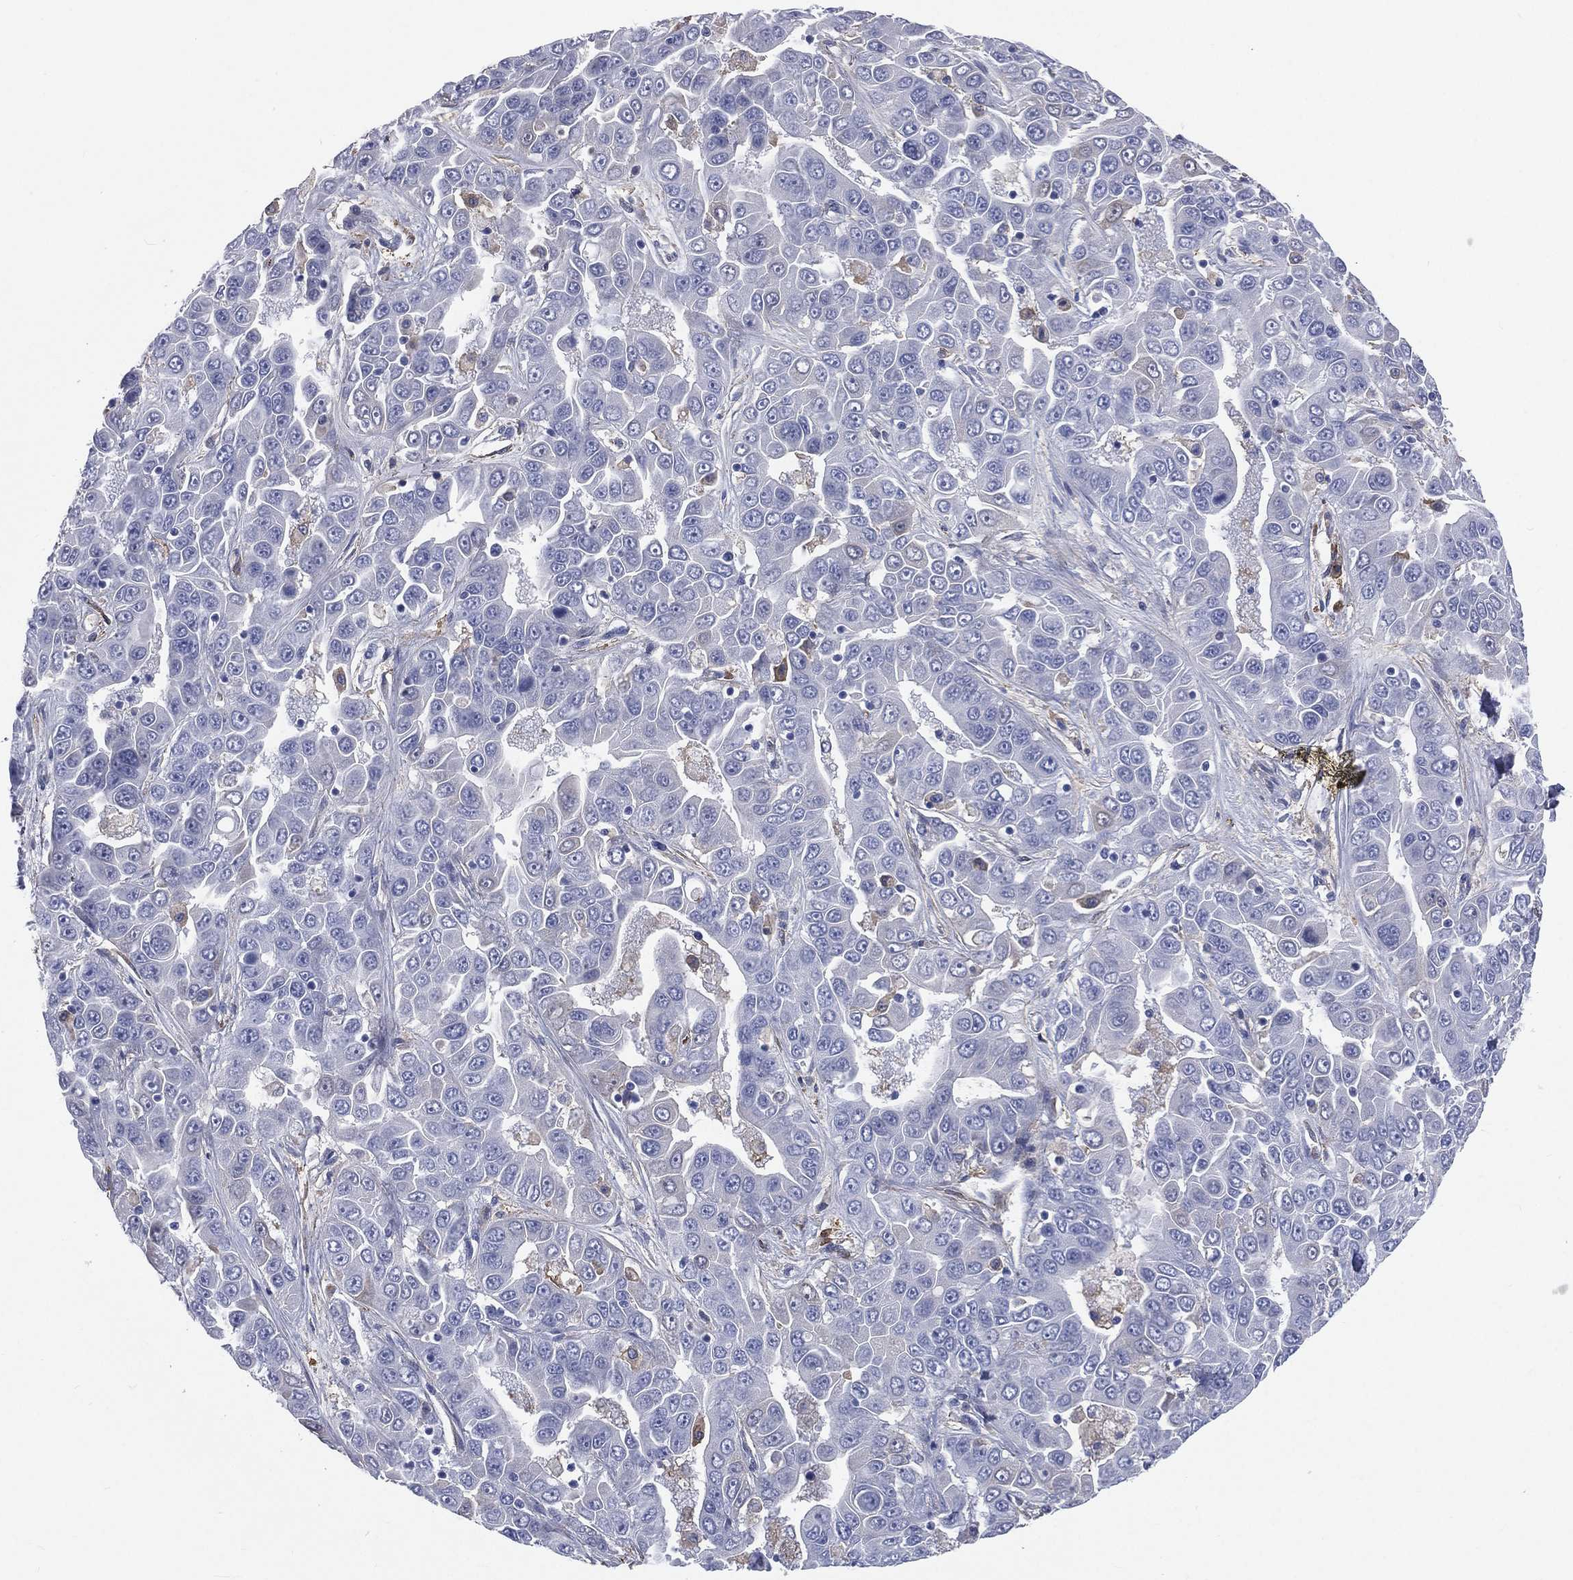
{"staining": {"intensity": "negative", "quantity": "none", "location": "none"}, "tissue": "liver cancer", "cell_type": "Tumor cells", "image_type": "cancer", "snomed": [{"axis": "morphology", "description": "Cholangiocarcinoma"}, {"axis": "topography", "description": "Liver"}], "caption": "Tumor cells show no significant expression in liver cancer (cholangiocarcinoma).", "gene": "BASP1", "patient": {"sex": "female", "age": 52}}